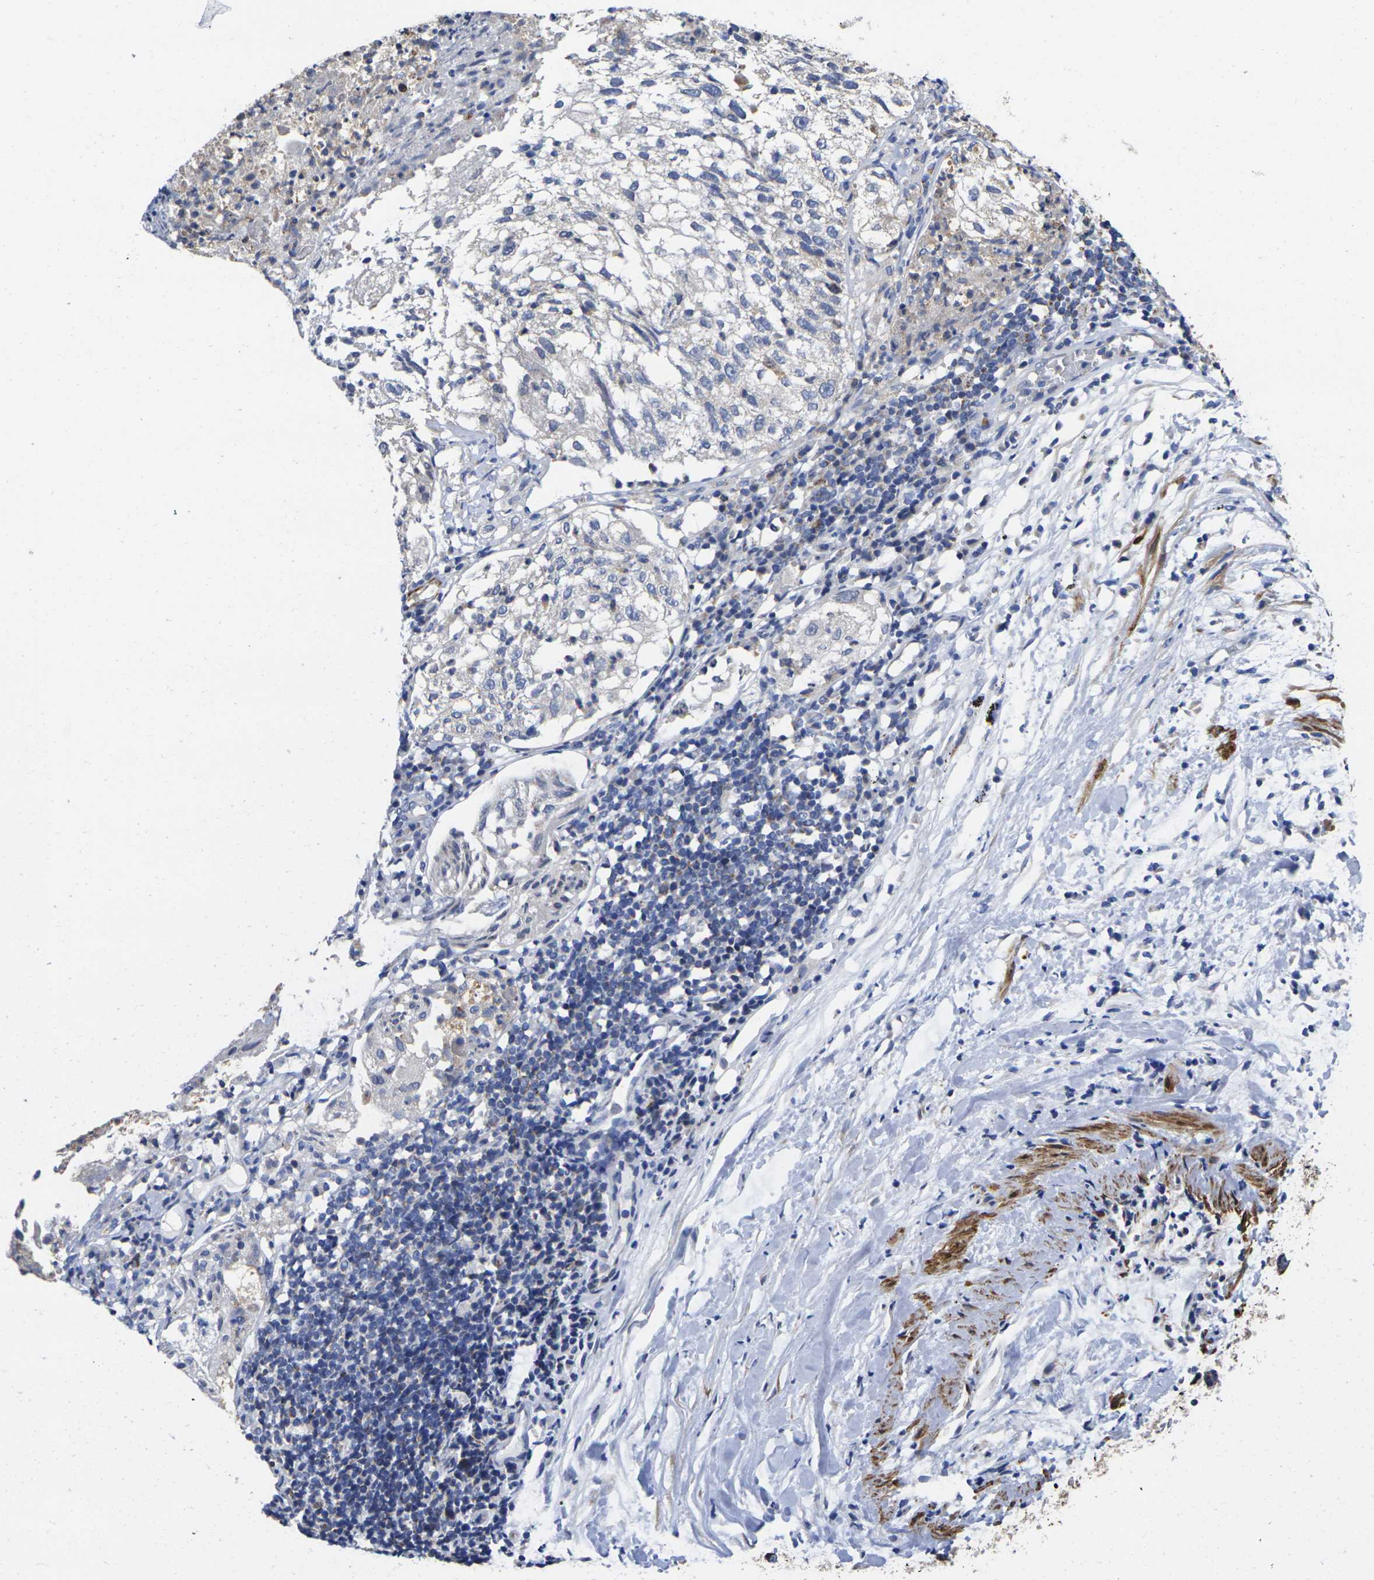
{"staining": {"intensity": "negative", "quantity": "none", "location": "none"}, "tissue": "lung cancer", "cell_type": "Tumor cells", "image_type": "cancer", "snomed": [{"axis": "morphology", "description": "Inflammation, NOS"}, {"axis": "morphology", "description": "Squamous cell carcinoma, NOS"}, {"axis": "topography", "description": "Lymph node"}, {"axis": "topography", "description": "Soft tissue"}, {"axis": "topography", "description": "Lung"}], "caption": "Immunohistochemical staining of lung cancer (squamous cell carcinoma) reveals no significant staining in tumor cells.", "gene": "P2RY11", "patient": {"sex": "male", "age": 66}}